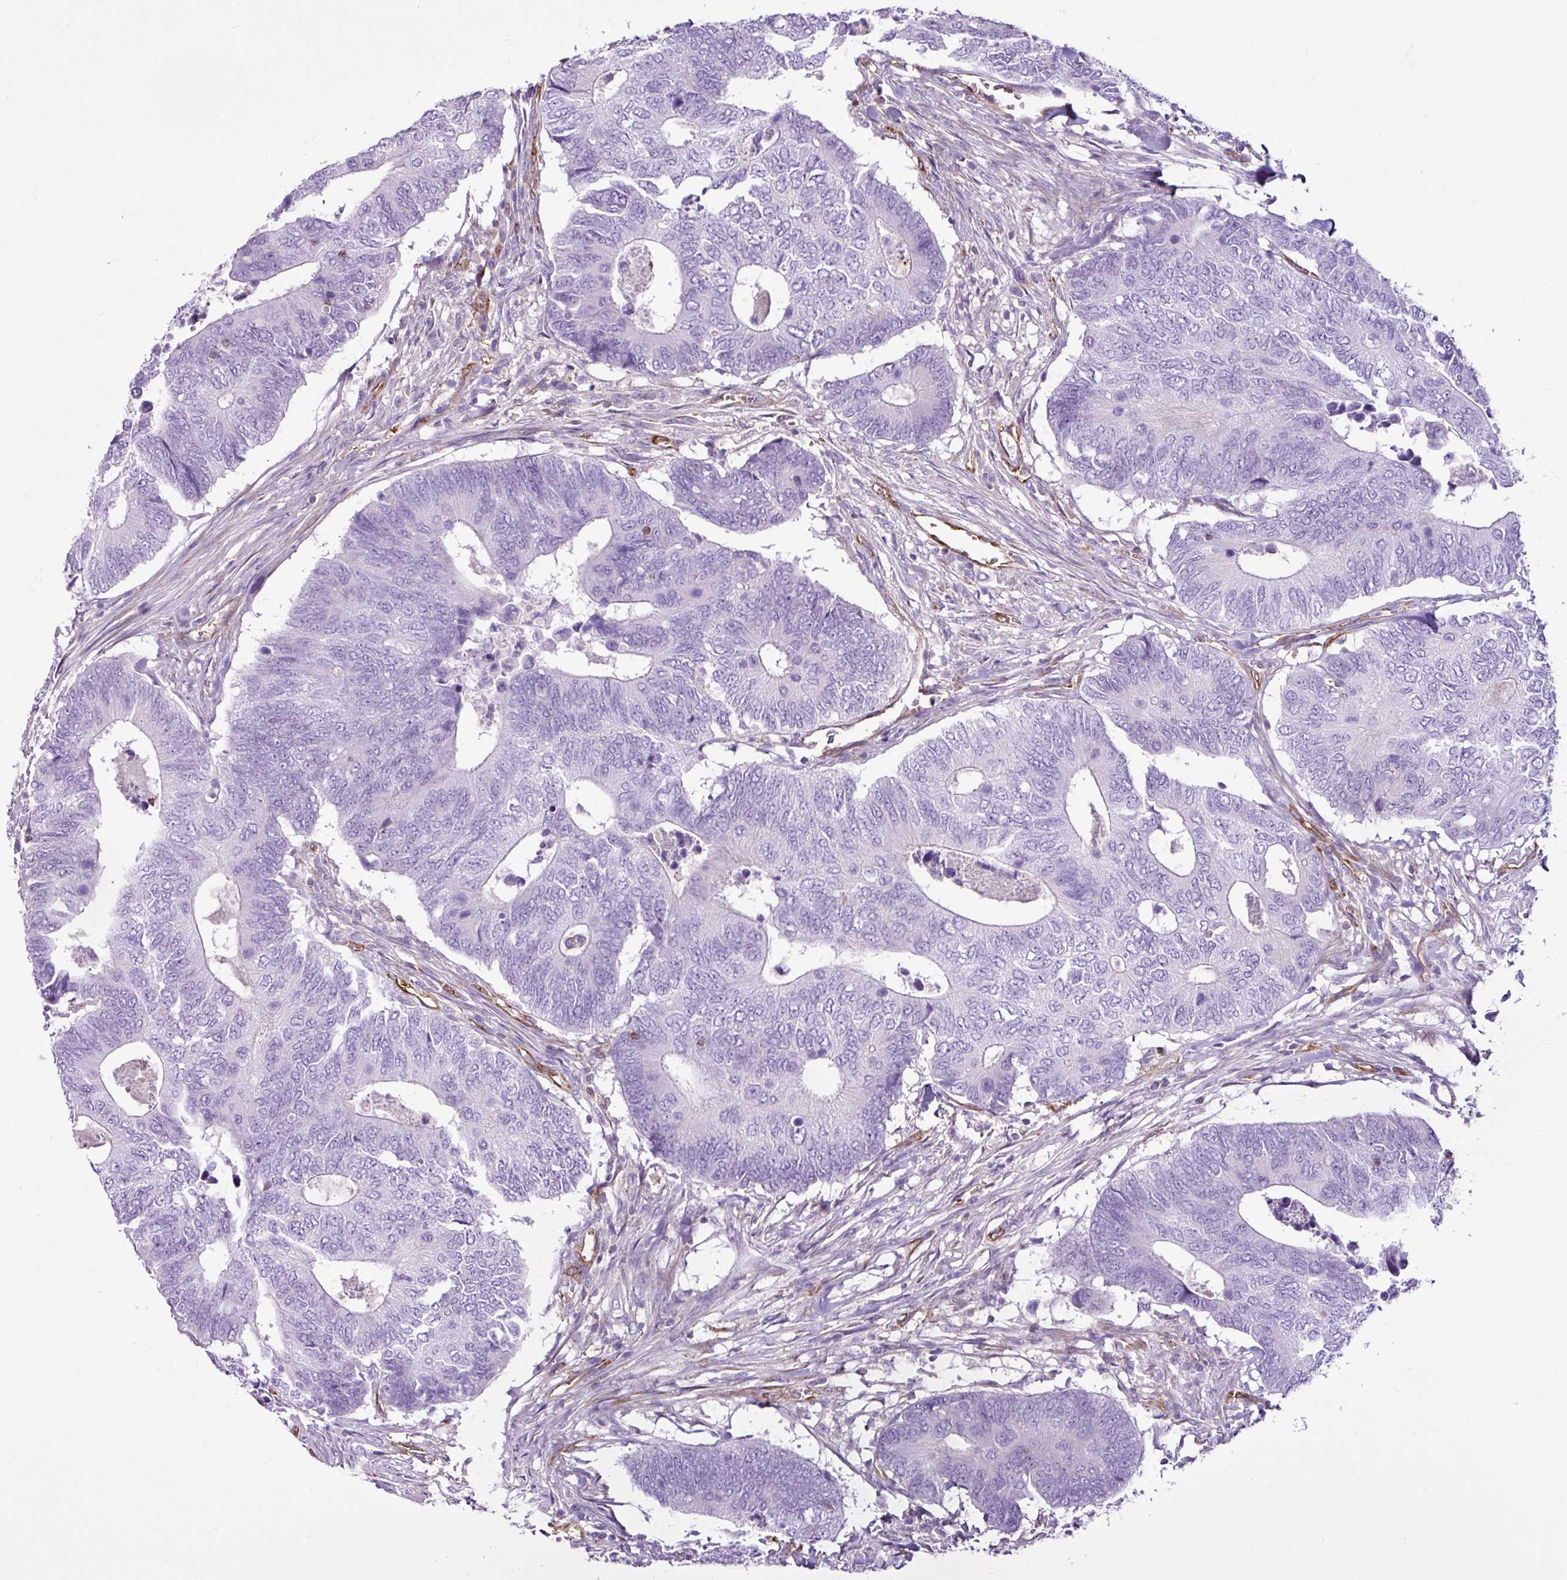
{"staining": {"intensity": "negative", "quantity": "none", "location": "none"}, "tissue": "colorectal cancer", "cell_type": "Tumor cells", "image_type": "cancer", "snomed": [{"axis": "morphology", "description": "Adenocarcinoma, NOS"}, {"axis": "topography", "description": "Colon"}], "caption": "This is an immunohistochemistry micrograph of human colorectal cancer. There is no positivity in tumor cells.", "gene": "EME2", "patient": {"sex": "male", "age": 87}}